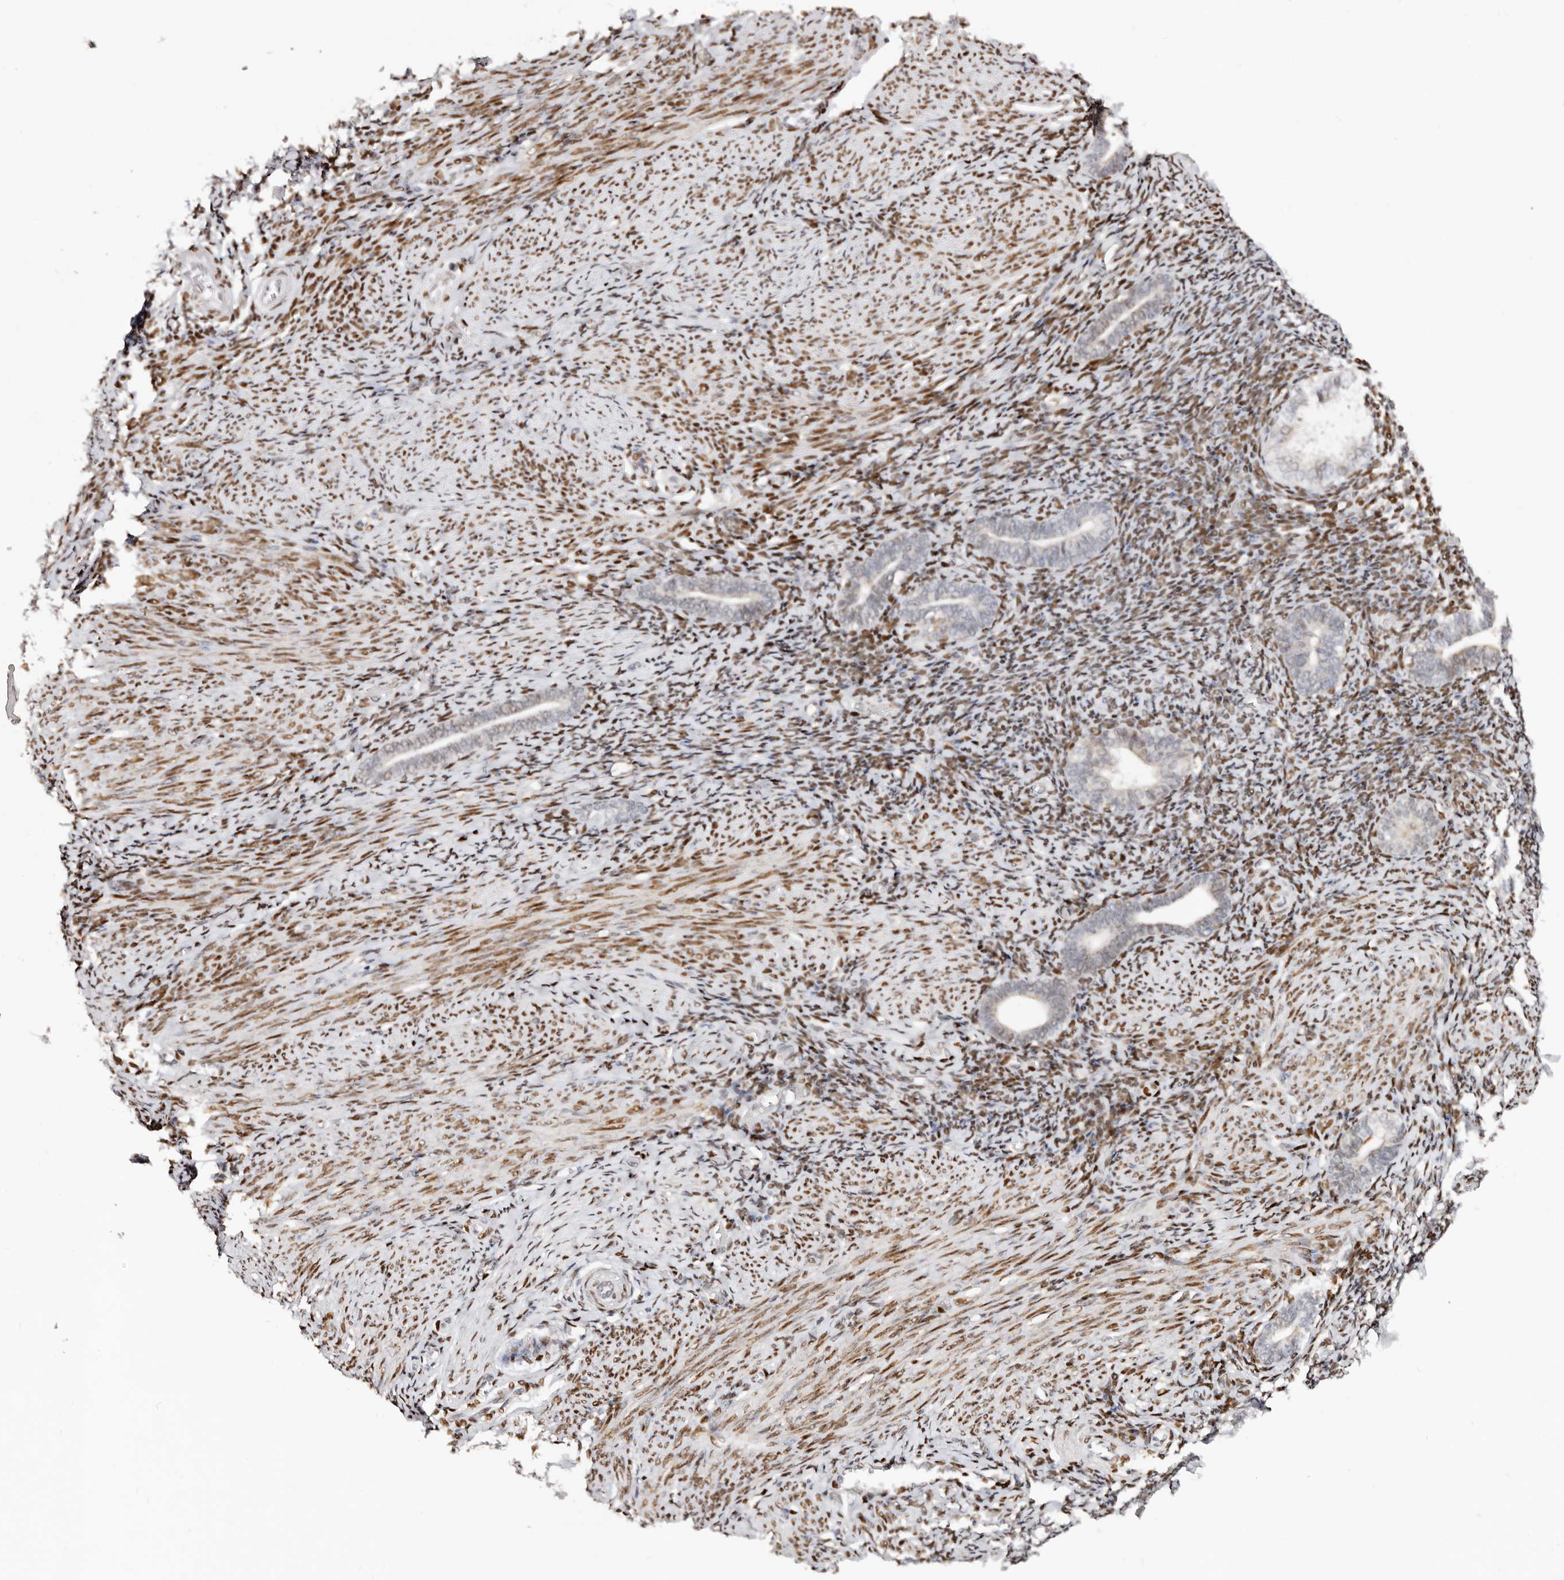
{"staining": {"intensity": "moderate", "quantity": "25%-75%", "location": "nuclear"}, "tissue": "endometrium", "cell_type": "Cells in endometrial stroma", "image_type": "normal", "snomed": [{"axis": "morphology", "description": "Normal tissue, NOS"}, {"axis": "topography", "description": "Endometrium"}], "caption": "Protein analysis of benign endometrium shows moderate nuclear expression in approximately 25%-75% of cells in endometrial stroma. (IHC, brightfield microscopy, high magnification).", "gene": "IQGAP3", "patient": {"sex": "female", "age": 51}}